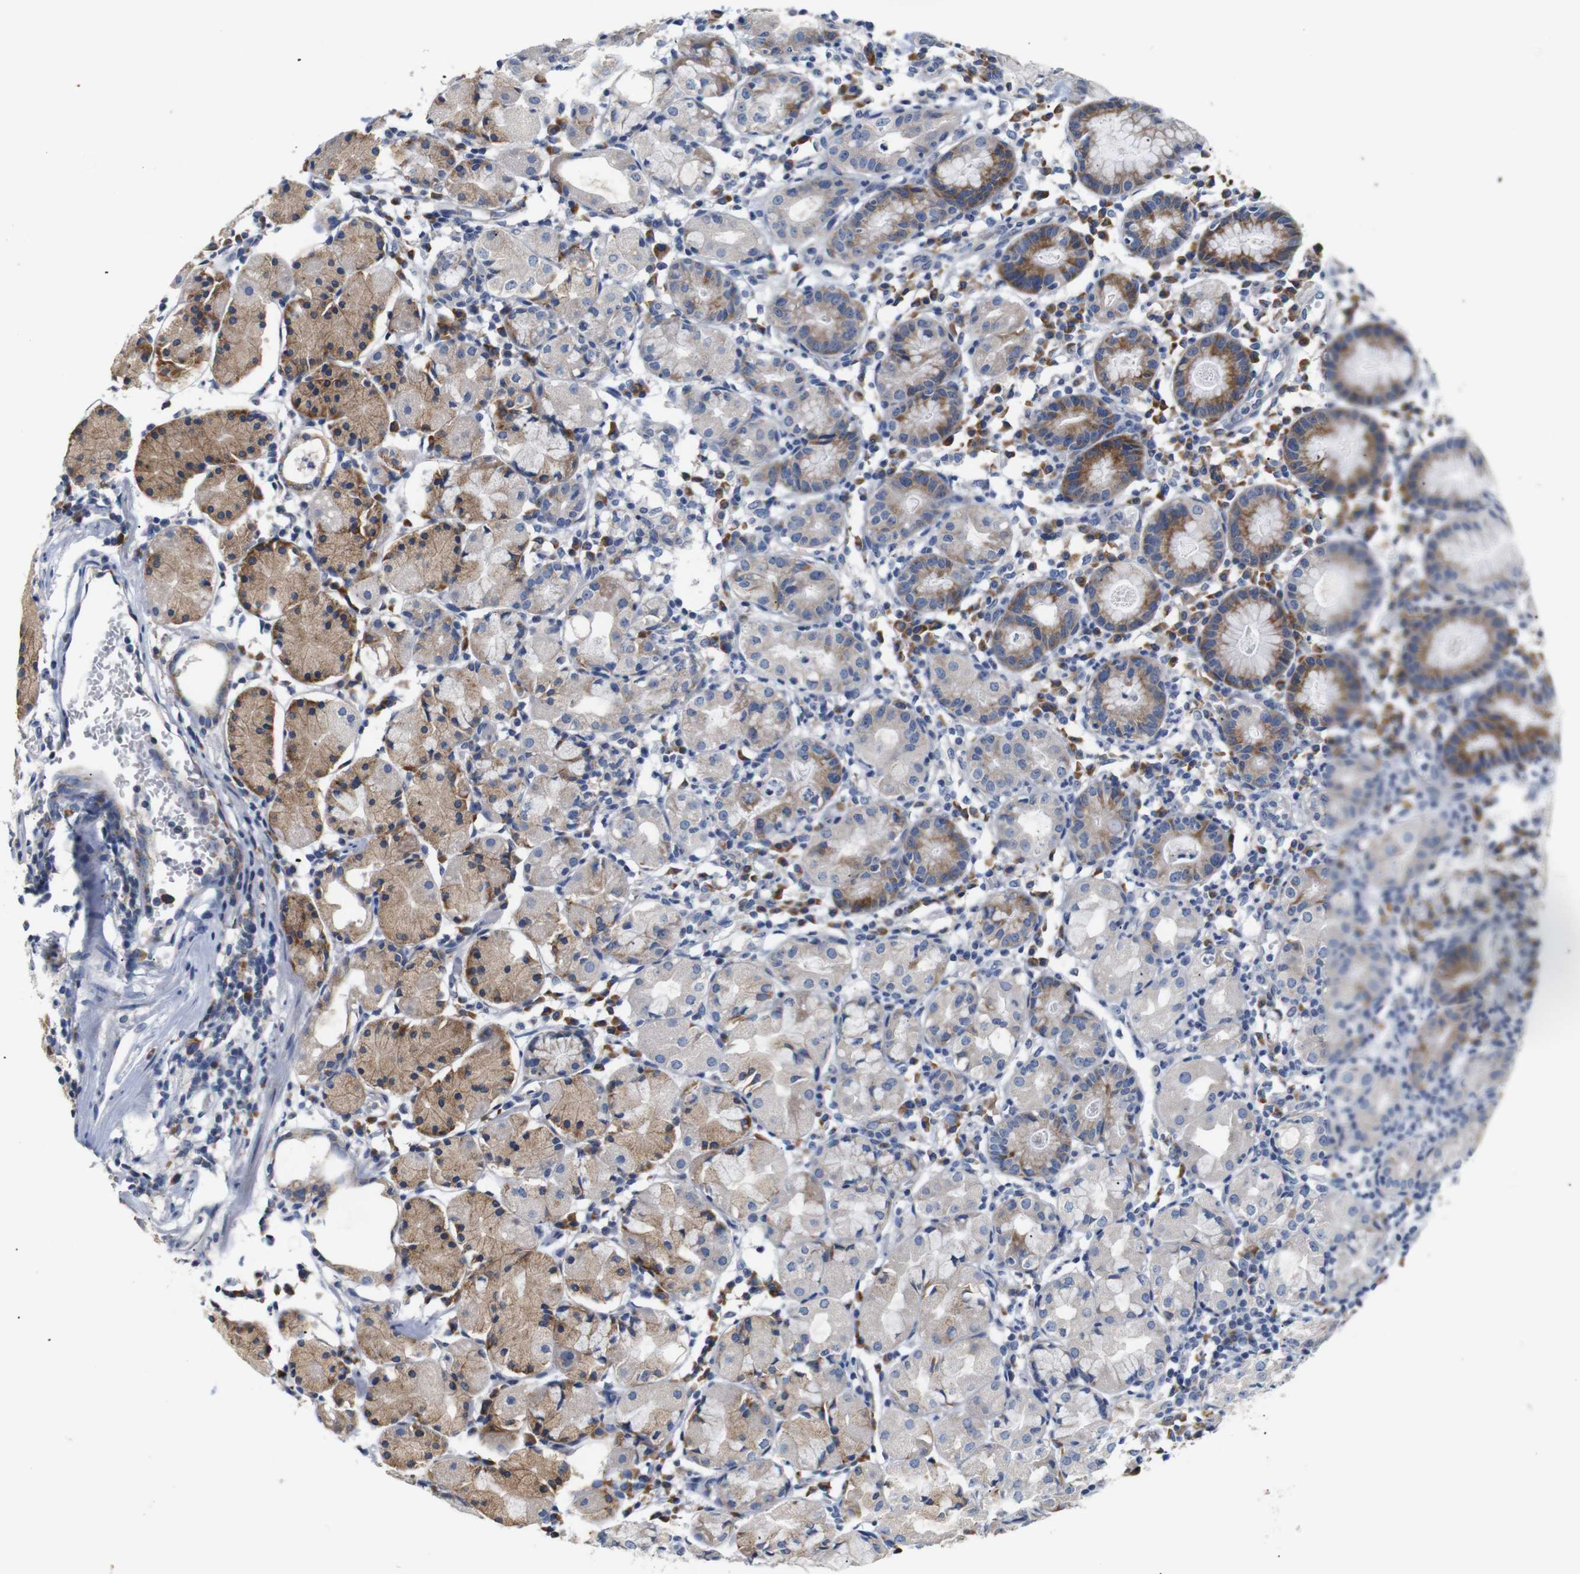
{"staining": {"intensity": "moderate", "quantity": "25%-75%", "location": "cytoplasmic/membranous"}, "tissue": "stomach", "cell_type": "Glandular cells", "image_type": "normal", "snomed": [{"axis": "morphology", "description": "Normal tissue, NOS"}, {"axis": "topography", "description": "Stomach"}, {"axis": "topography", "description": "Stomach, lower"}], "caption": "Immunohistochemistry histopathology image of benign stomach stained for a protein (brown), which exhibits medium levels of moderate cytoplasmic/membranous positivity in approximately 25%-75% of glandular cells.", "gene": "TRIM5", "patient": {"sex": "female", "age": 75}}